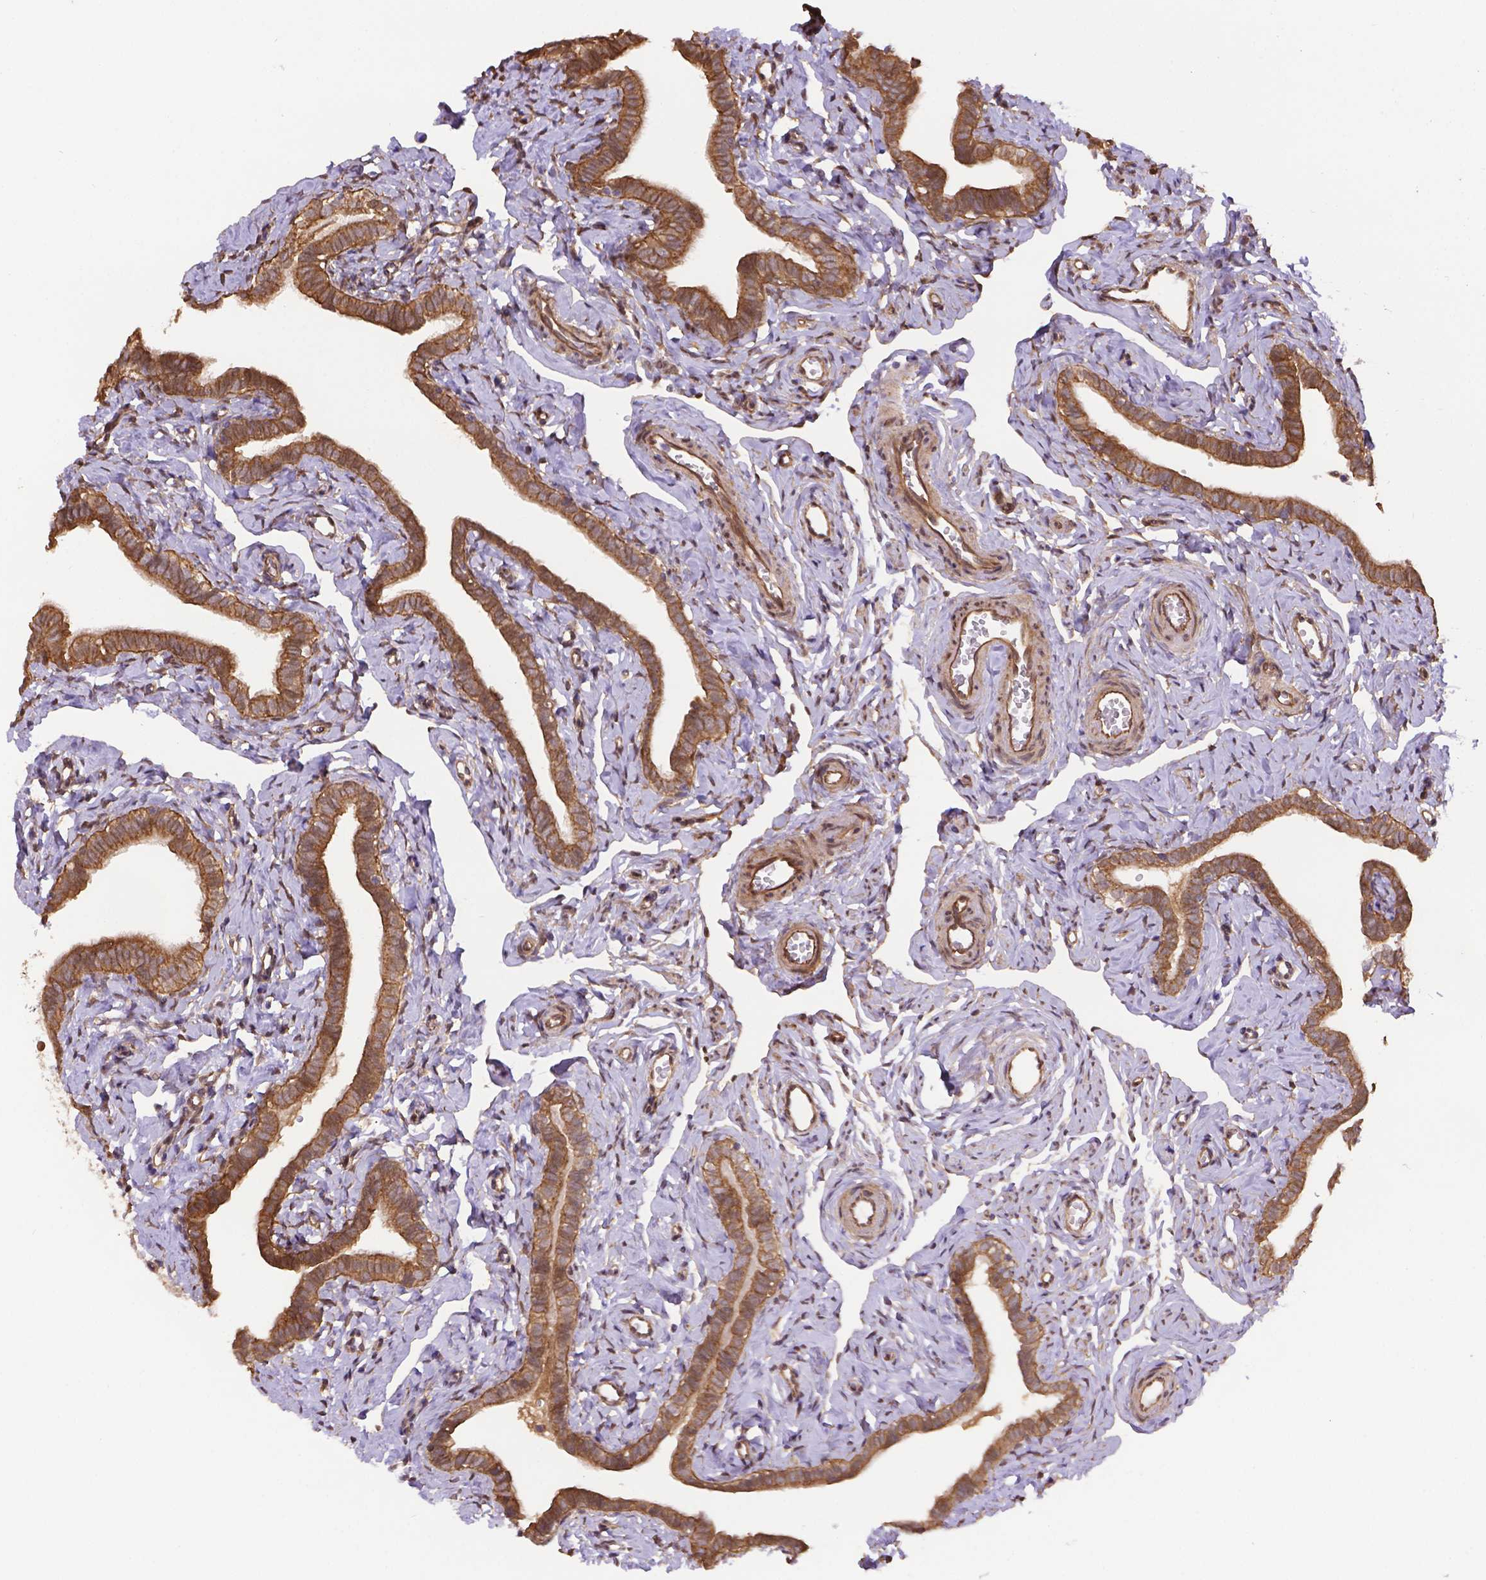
{"staining": {"intensity": "moderate", "quantity": ">75%", "location": "cytoplasmic/membranous"}, "tissue": "fallopian tube", "cell_type": "Glandular cells", "image_type": "normal", "snomed": [{"axis": "morphology", "description": "Normal tissue, NOS"}, {"axis": "topography", "description": "Fallopian tube"}], "caption": "A photomicrograph showing moderate cytoplasmic/membranous positivity in about >75% of glandular cells in benign fallopian tube, as visualized by brown immunohistochemical staining.", "gene": "YAP1", "patient": {"sex": "female", "age": 41}}